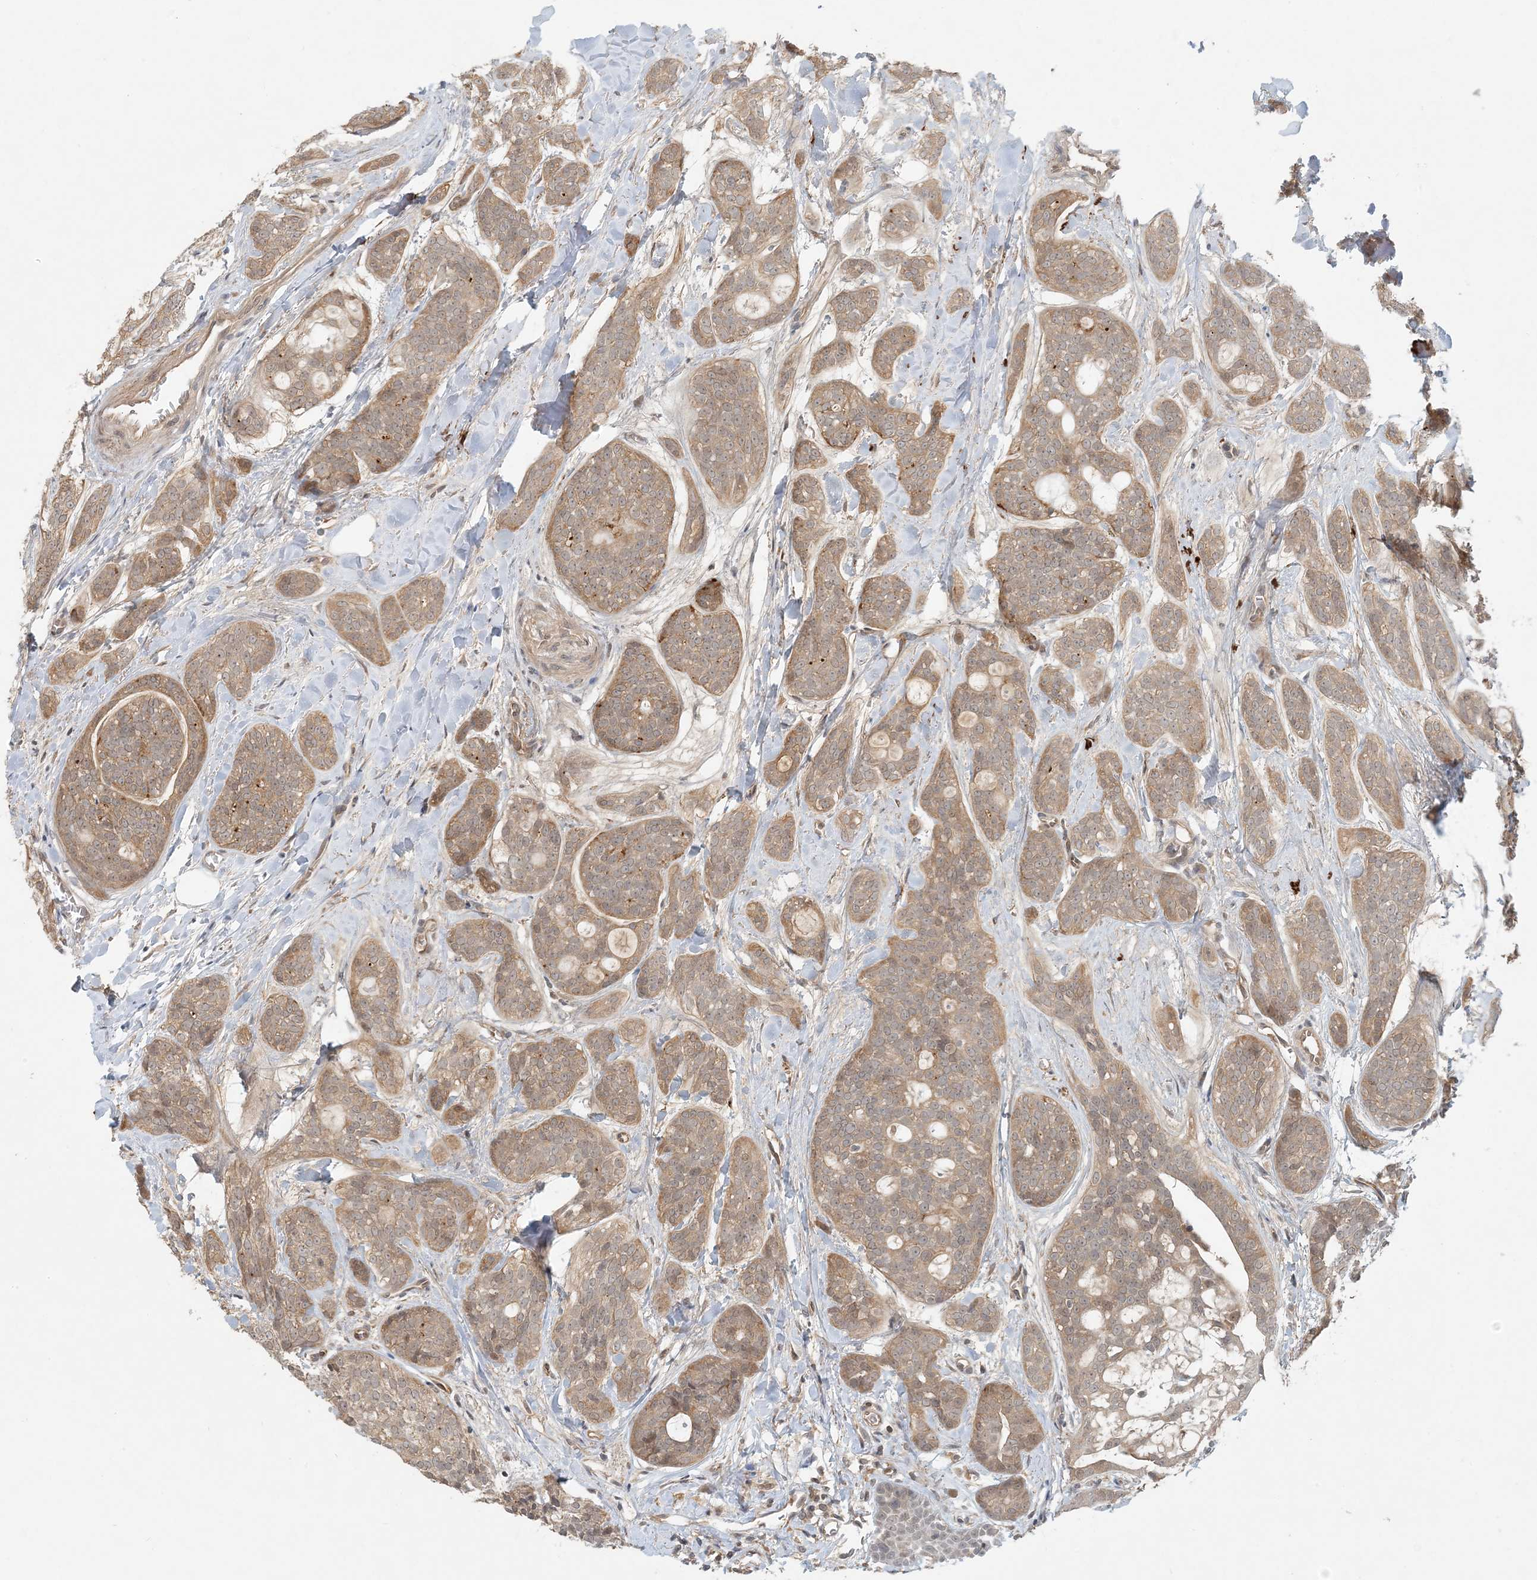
{"staining": {"intensity": "moderate", "quantity": ">75%", "location": "cytoplasmic/membranous"}, "tissue": "head and neck cancer", "cell_type": "Tumor cells", "image_type": "cancer", "snomed": [{"axis": "morphology", "description": "Adenocarcinoma, NOS"}, {"axis": "topography", "description": "Head-Neck"}], "caption": "Head and neck cancer (adenocarcinoma) was stained to show a protein in brown. There is medium levels of moderate cytoplasmic/membranous positivity in about >75% of tumor cells.", "gene": "OBI1", "patient": {"sex": "male", "age": 66}}